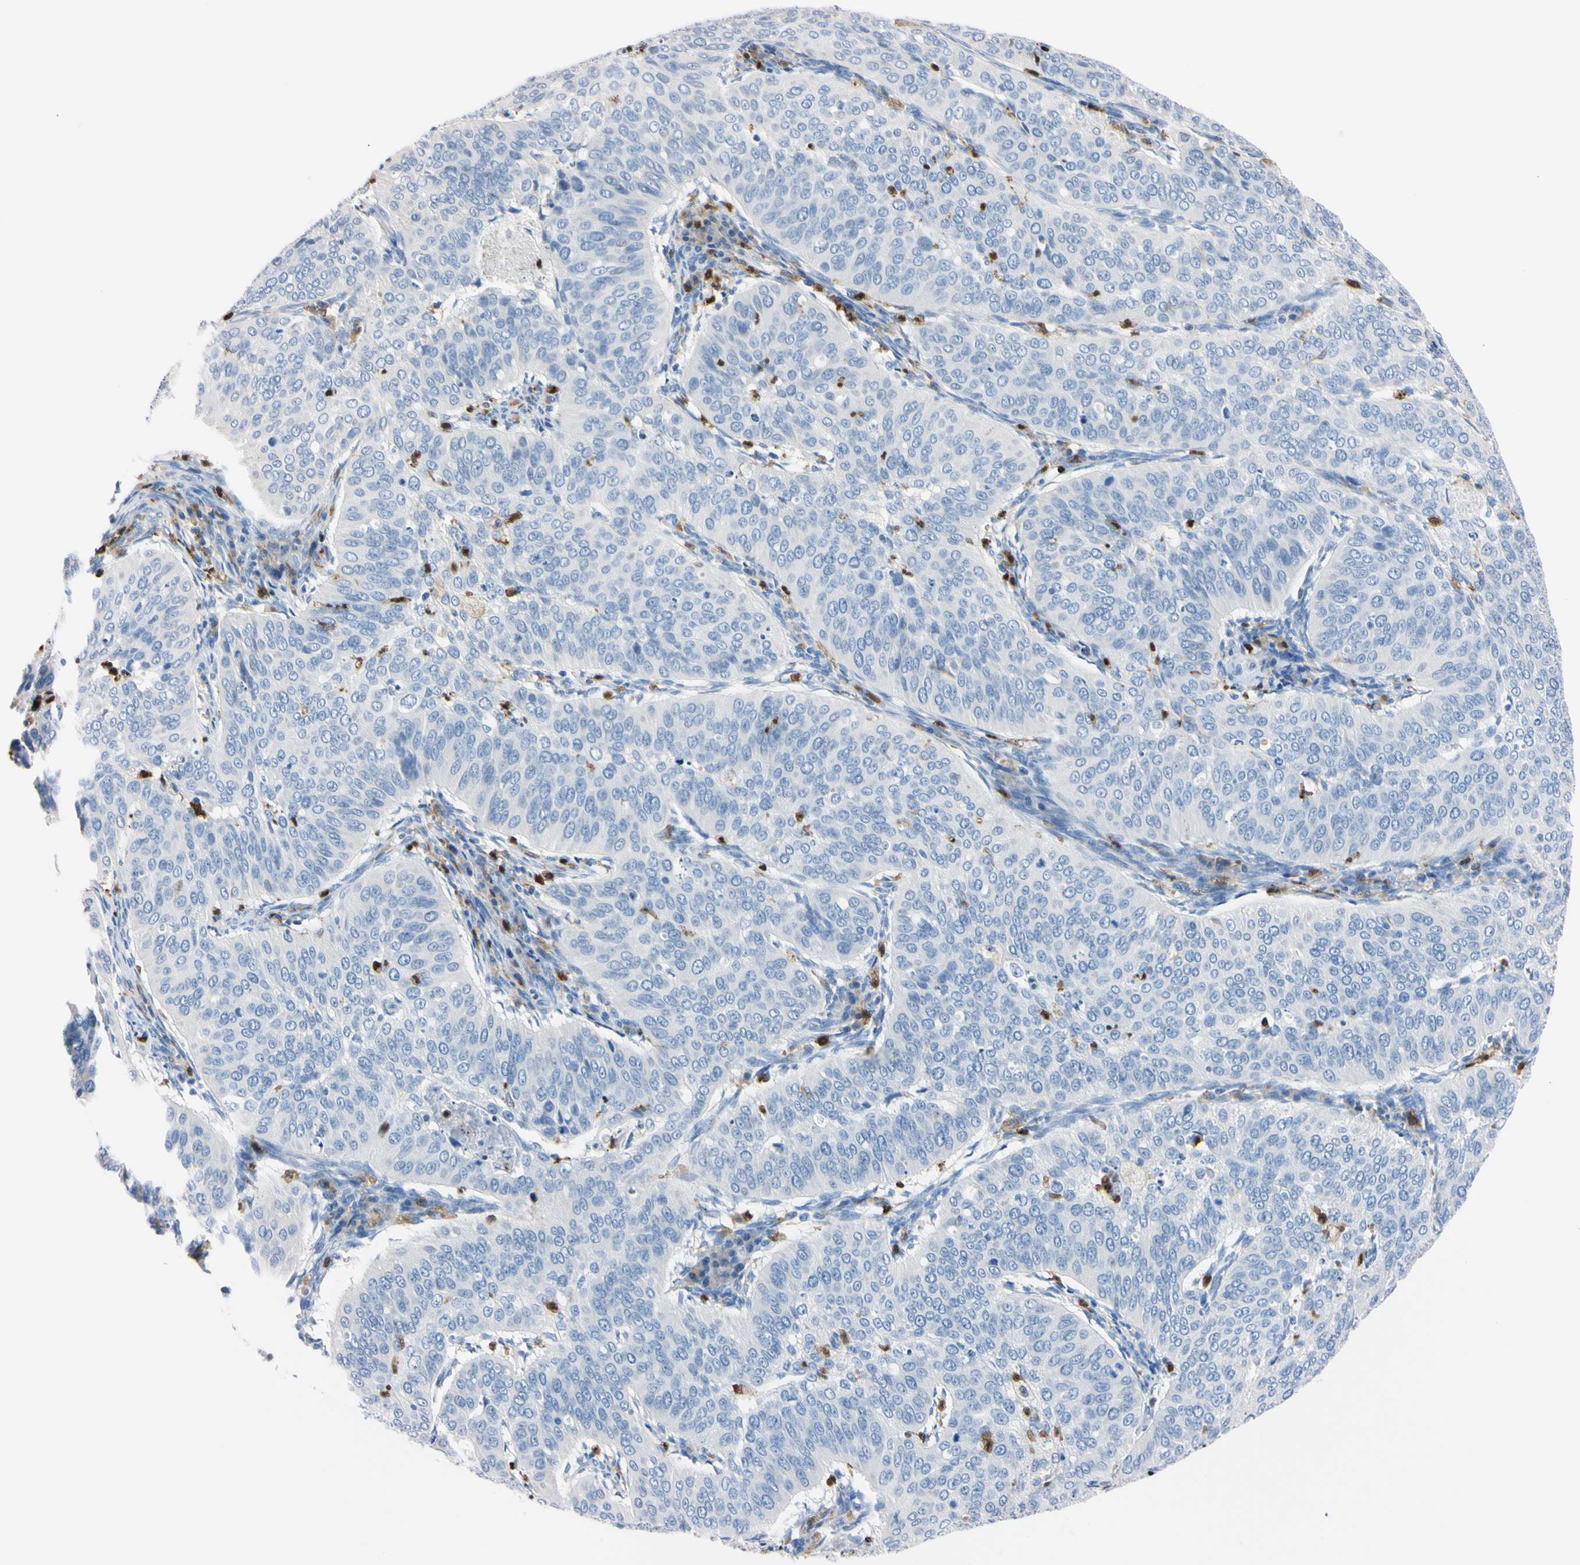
{"staining": {"intensity": "negative", "quantity": "none", "location": "none"}, "tissue": "cervical cancer", "cell_type": "Tumor cells", "image_type": "cancer", "snomed": [{"axis": "morphology", "description": "Normal tissue, NOS"}, {"axis": "morphology", "description": "Squamous cell carcinoma, NOS"}, {"axis": "topography", "description": "Cervix"}], "caption": "An IHC histopathology image of cervical cancer (squamous cell carcinoma) is shown. There is no staining in tumor cells of cervical cancer (squamous cell carcinoma).", "gene": "NCF4", "patient": {"sex": "female", "age": 39}}